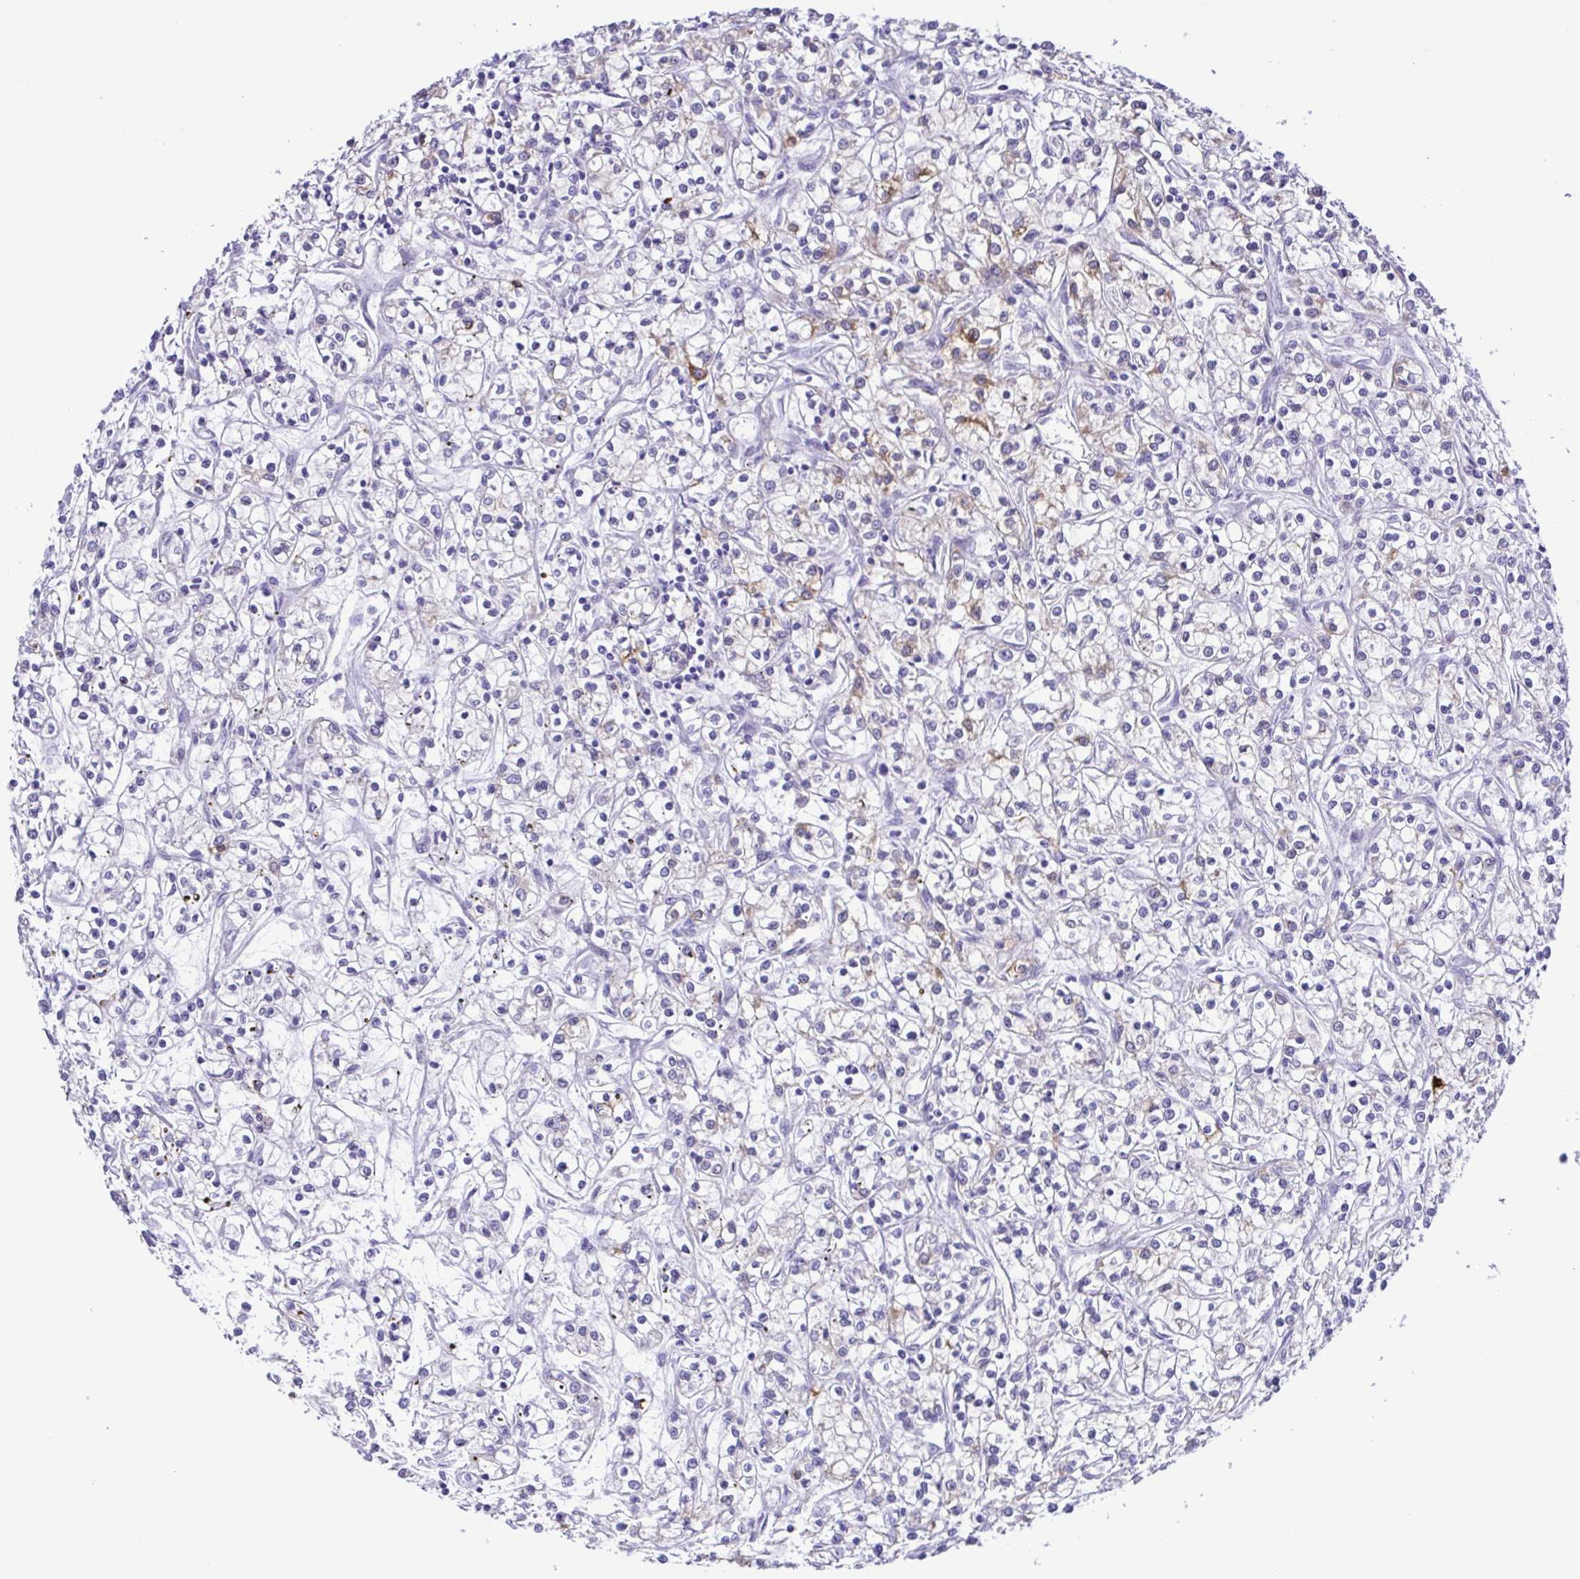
{"staining": {"intensity": "weak", "quantity": "<25%", "location": "cytoplasmic/membranous"}, "tissue": "renal cancer", "cell_type": "Tumor cells", "image_type": "cancer", "snomed": [{"axis": "morphology", "description": "Adenocarcinoma, NOS"}, {"axis": "topography", "description": "Kidney"}], "caption": "Protein analysis of renal cancer (adenocarcinoma) exhibits no significant positivity in tumor cells. (DAB IHC, high magnification).", "gene": "DCLK2", "patient": {"sex": "female", "age": 59}}